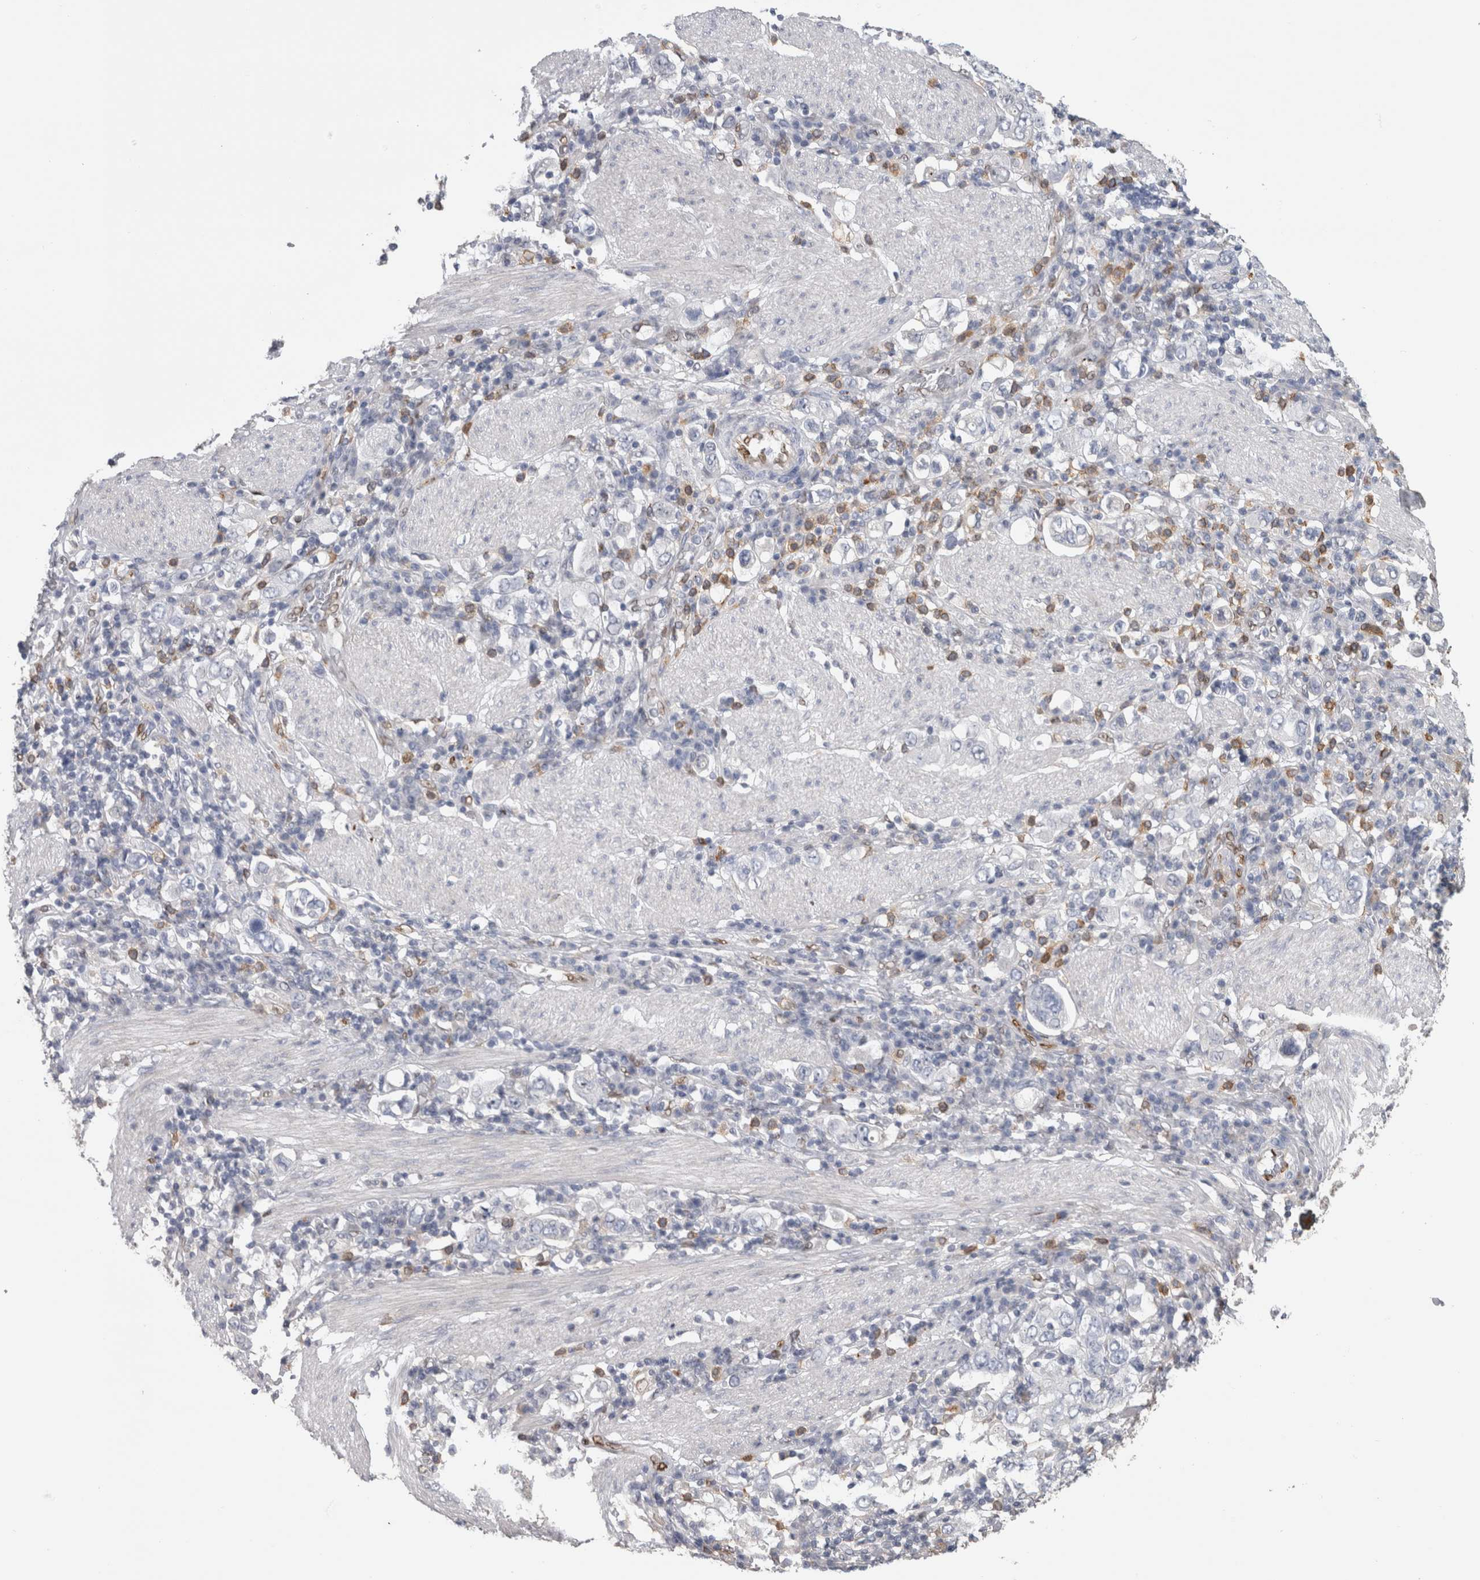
{"staining": {"intensity": "negative", "quantity": "none", "location": "none"}, "tissue": "stomach cancer", "cell_type": "Tumor cells", "image_type": "cancer", "snomed": [{"axis": "morphology", "description": "Adenocarcinoma, NOS"}, {"axis": "topography", "description": "Stomach, upper"}], "caption": "There is no significant expression in tumor cells of stomach adenocarcinoma.", "gene": "IL33", "patient": {"sex": "male", "age": 62}}